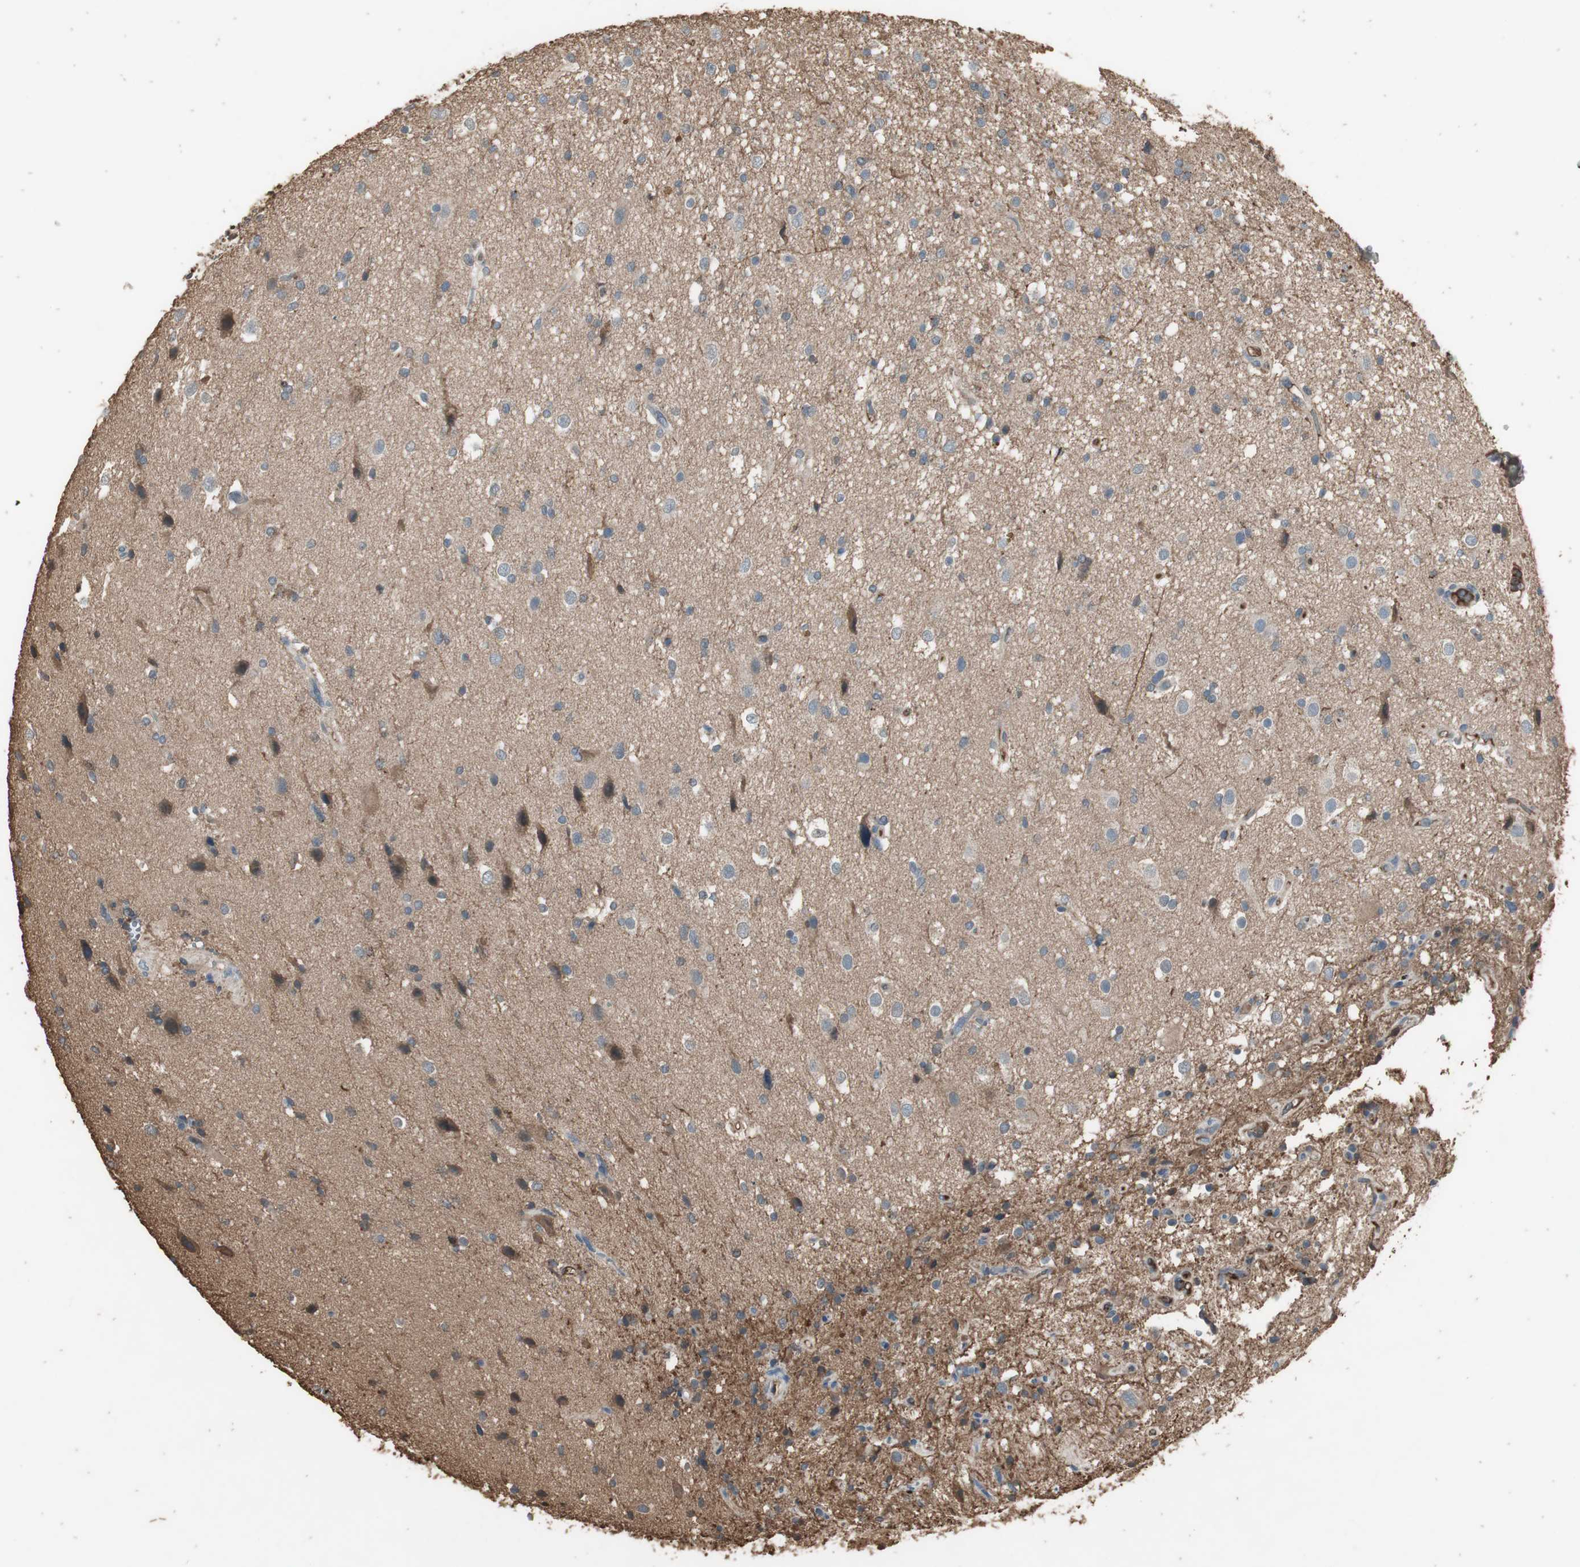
{"staining": {"intensity": "negative", "quantity": "none", "location": "none"}, "tissue": "glioma", "cell_type": "Tumor cells", "image_type": "cancer", "snomed": [{"axis": "morphology", "description": "Glioma, malignant, High grade"}, {"axis": "topography", "description": "Brain"}], "caption": "Malignant glioma (high-grade) stained for a protein using IHC demonstrates no staining tumor cells.", "gene": "MMP14", "patient": {"sex": "male", "age": 33}}